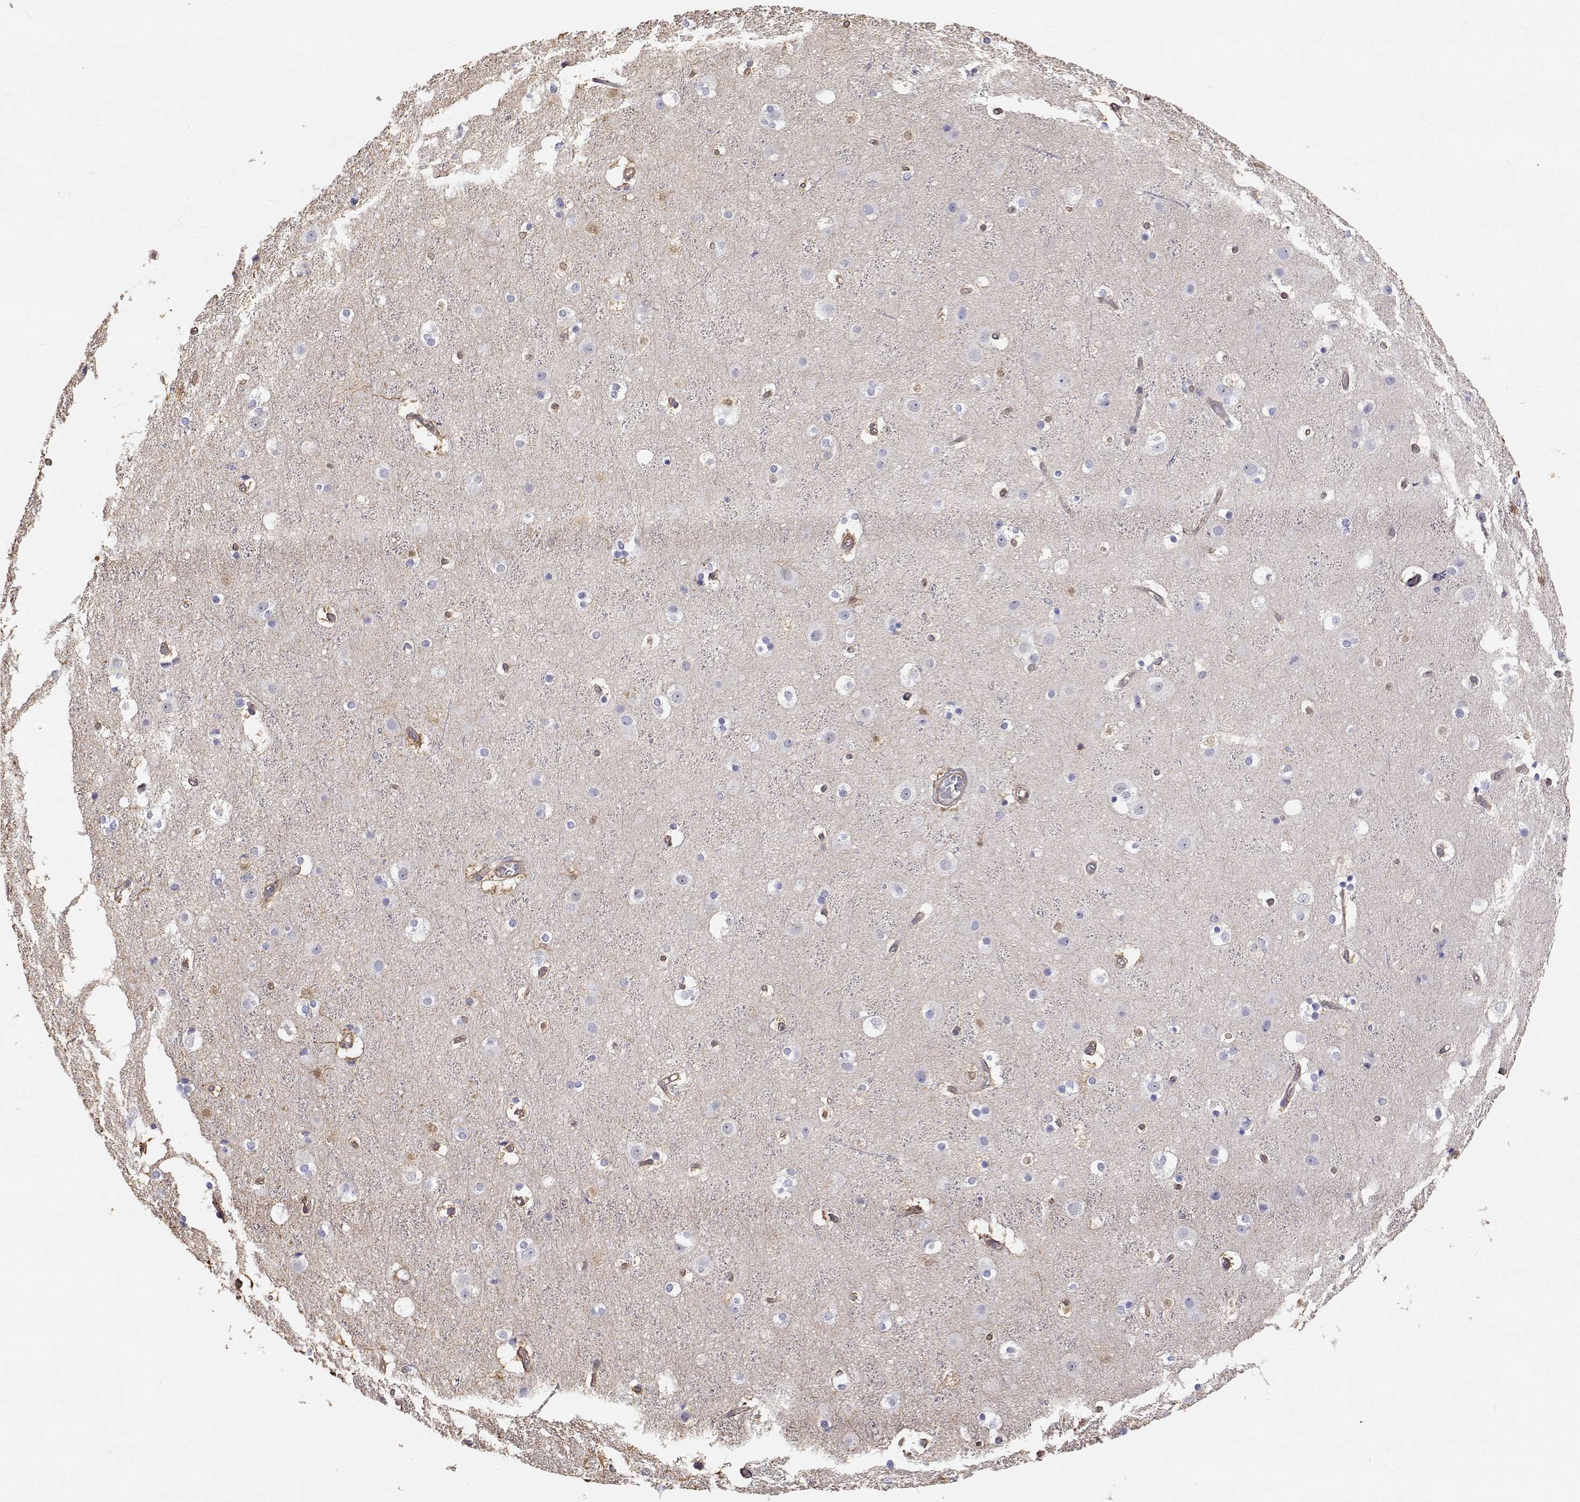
{"staining": {"intensity": "weak", "quantity": "25%-75%", "location": "cytoplasmic/membranous"}, "tissue": "cerebral cortex", "cell_type": "Endothelial cells", "image_type": "normal", "snomed": [{"axis": "morphology", "description": "Normal tissue, NOS"}, {"axis": "topography", "description": "Cerebral cortex"}], "caption": "About 25%-75% of endothelial cells in unremarkable human cerebral cortex demonstrate weak cytoplasmic/membranous protein staining as visualized by brown immunohistochemical staining.", "gene": "GSDMA", "patient": {"sex": "female", "age": 52}}